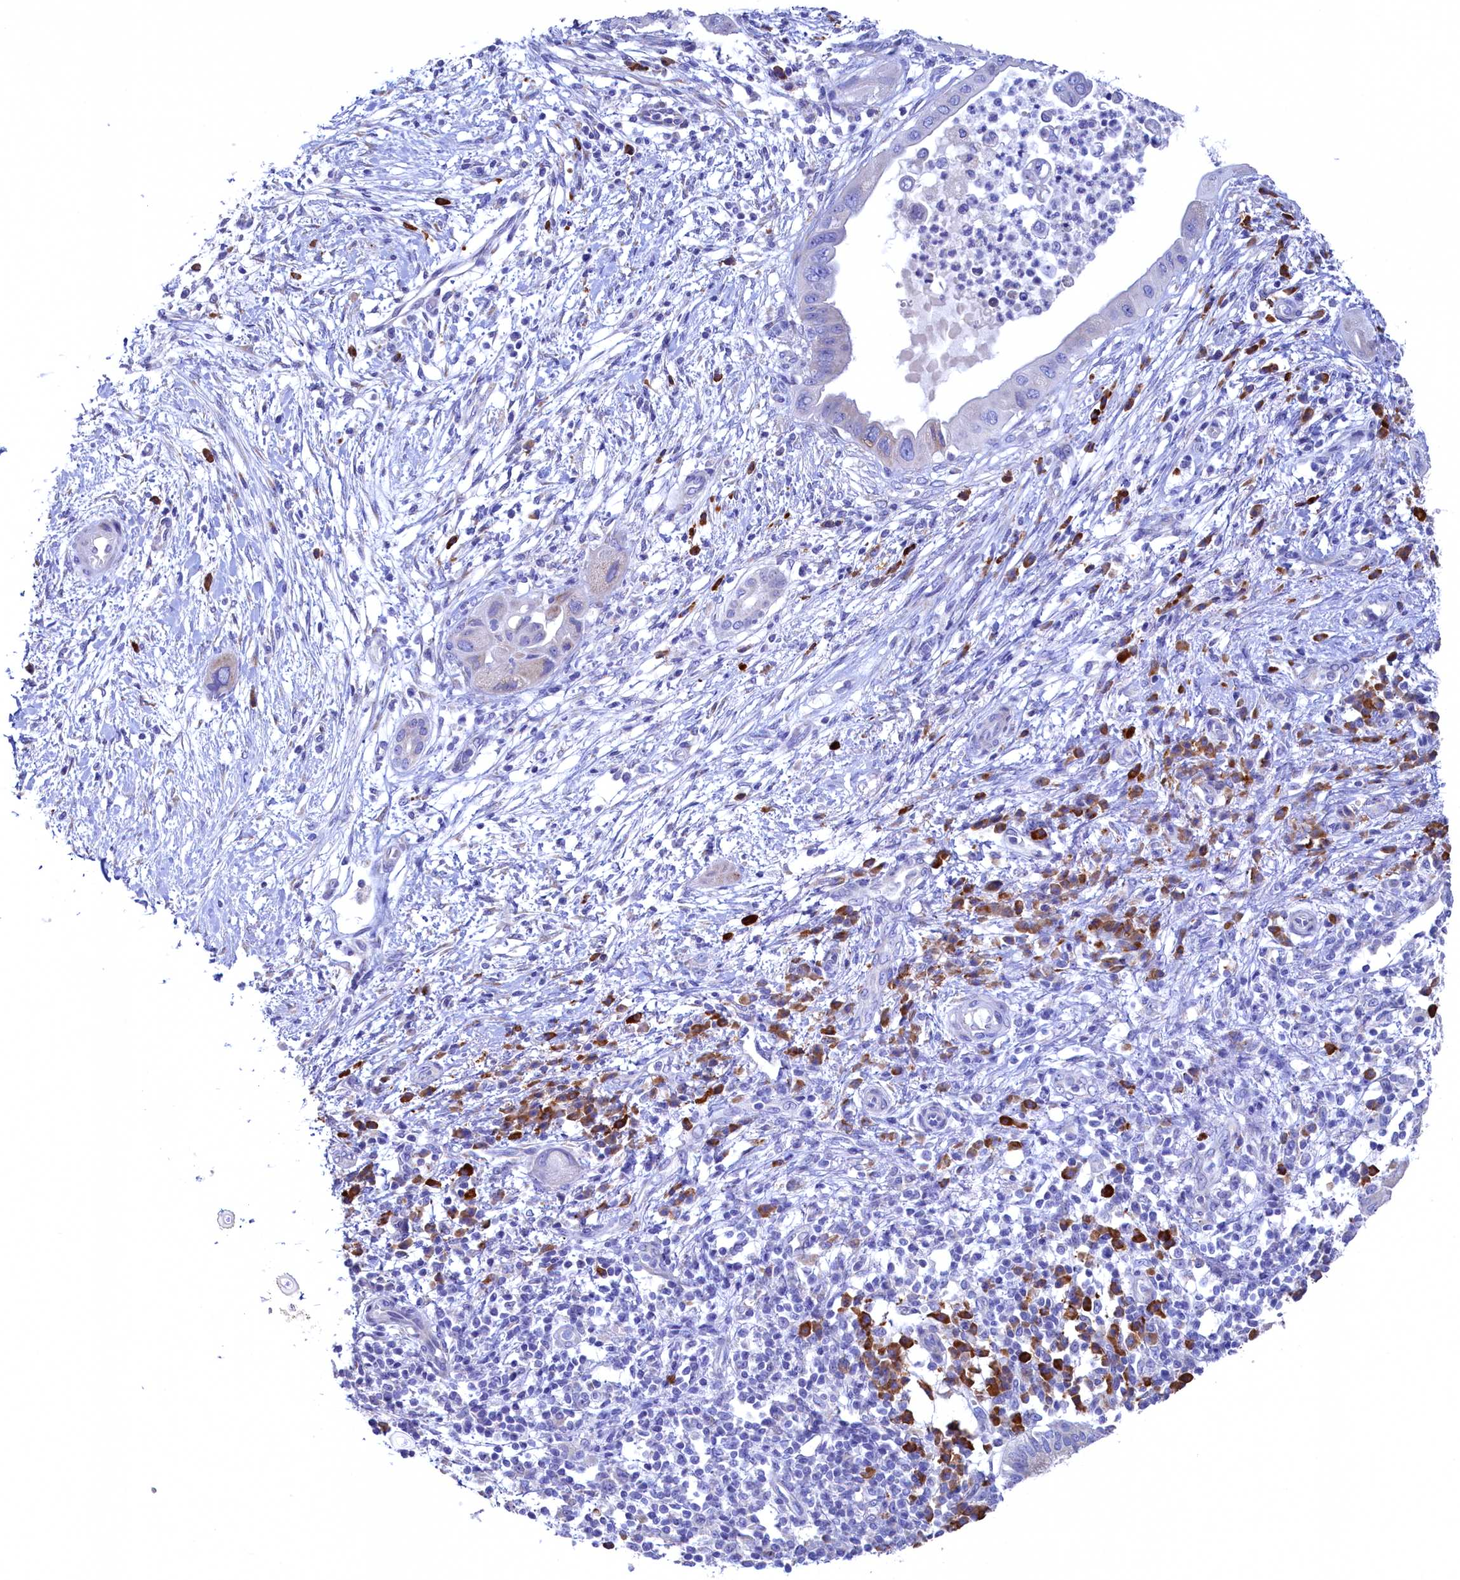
{"staining": {"intensity": "negative", "quantity": "none", "location": "none"}, "tissue": "pancreatic cancer", "cell_type": "Tumor cells", "image_type": "cancer", "snomed": [{"axis": "morphology", "description": "Adenocarcinoma, NOS"}, {"axis": "topography", "description": "Pancreas"}], "caption": "DAB immunohistochemical staining of pancreatic cancer (adenocarcinoma) demonstrates no significant positivity in tumor cells.", "gene": "CBLIF", "patient": {"sex": "male", "age": 68}}